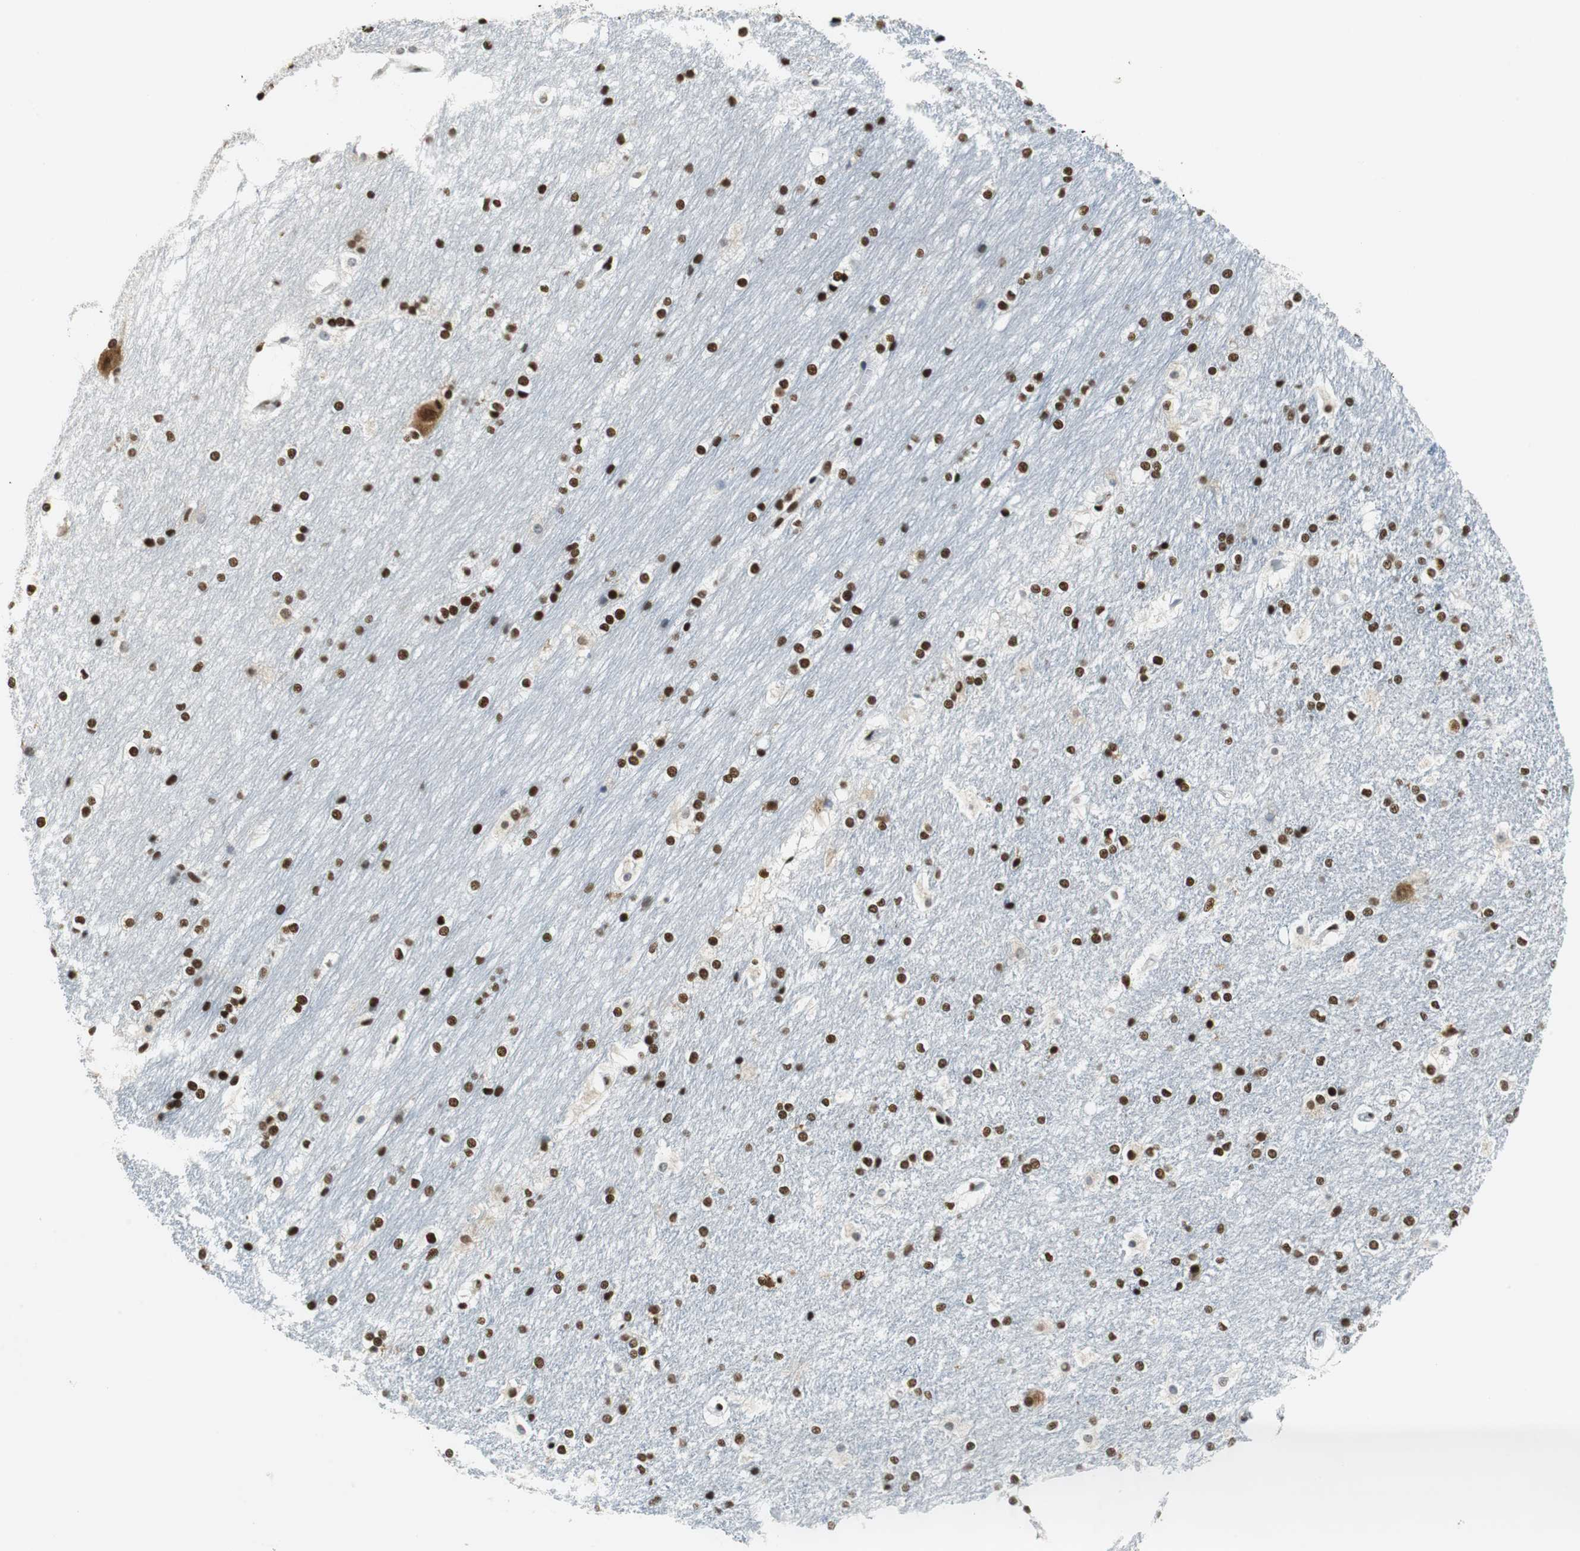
{"staining": {"intensity": "strong", "quantity": ">75%", "location": "cytoplasmic/membranous,nuclear"}, "tissue": "hippocampus", "cell_type": "Glial cells", "image_type": "normal", "snomed": [{"axis": "morphology", "description": "Normal tissue, NOS"}, {"axis": "topography", "description": "Hippocampus"}], "caption": "Glial cells reveal high levels of strong cytoplasmic/membranous,nuclear positivity in about >75% of cells in unremarkable hippocampus.", "gene": "PRKDC", "patient": {"sex": "female", "age": 19}}